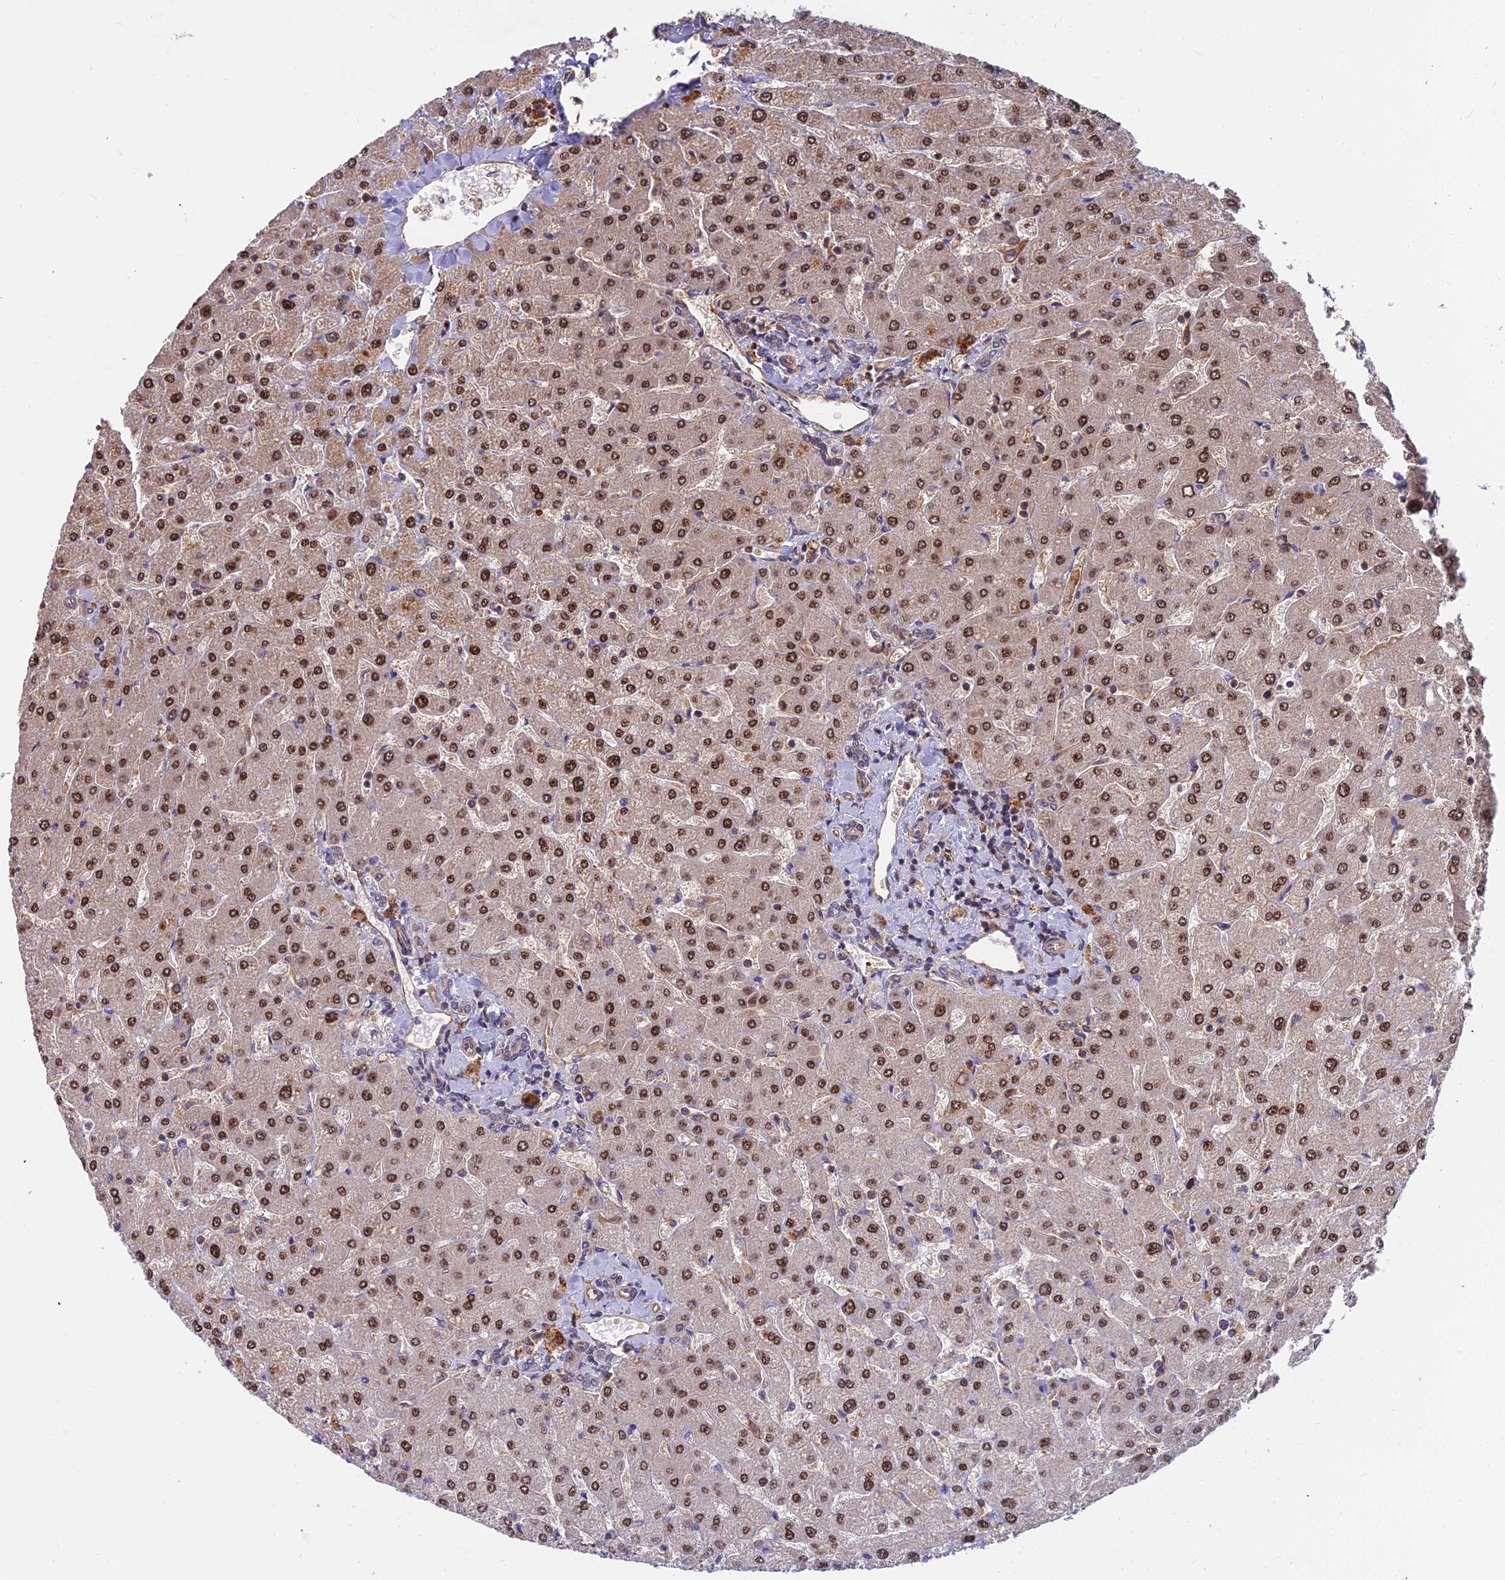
{"staining": {"intensity": "negative", "quantity": "none", "location": "none"}, "tissue": "liver", "cell_type": "Cholangiocytes", "image_type": "normal", "snomed": [{"axis": "morphology", "description": "Normal tissue, NOS"}, {"axis": "topography", "description": "Liver"}], "caption": "This photomicrograph is of benign liver stained with immunohistochemistry to label a protein in brown with the nuclei are counter-stained blue. There is no expression in cholangiocytes. The staining is performed using DAB (3,3'-diaminobenzidine) brown chromogen with nuclei counter-stained in using hematoxylin.", "gene": "TCEA3", "patient": {"sex": "male", "age": 55}}